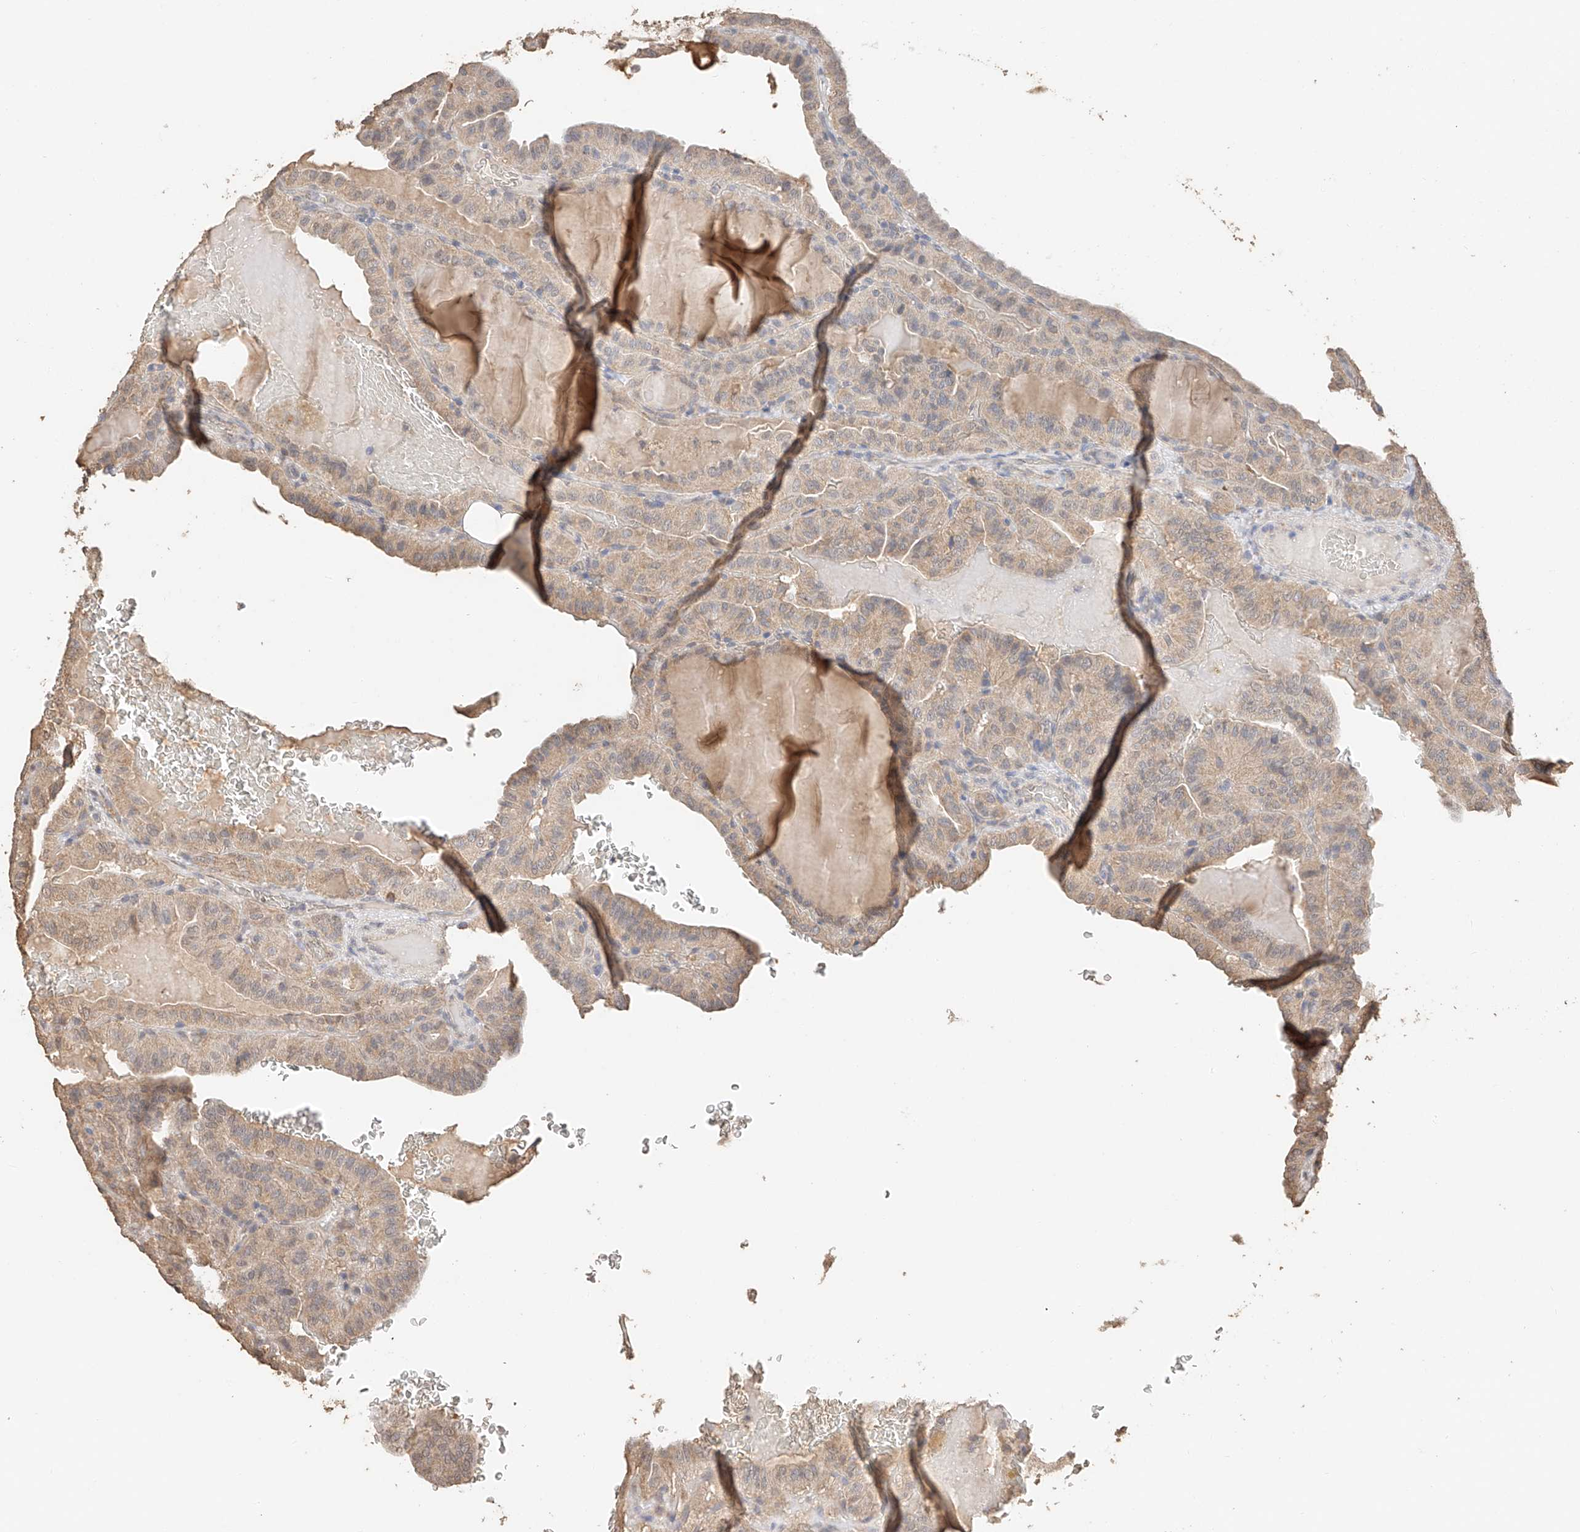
{"staining": {"intensity": "weak", "quantity": ">75%", "location": "cytoplasmic/membranous"}, "tissue": "thyroid cancer", "cell_type": "Tumor cells", "image_type": "cancer", "snomed": [{"axis": "morphology", "description": "Papillary adenocarcinoma, NOS"}, {"axis": "topography", "description": "Thyroid gland"}], "caption": "High-power microscopy captured an immunohistochemistry photomicrograph of thyroid papillary adenocarcinoma, revealing weak cytoplasmic/membranous expression in approximately >75% of tumor cells.", "gene": "IL22RA2", "patient": {"sex": "male", "age": 77}}